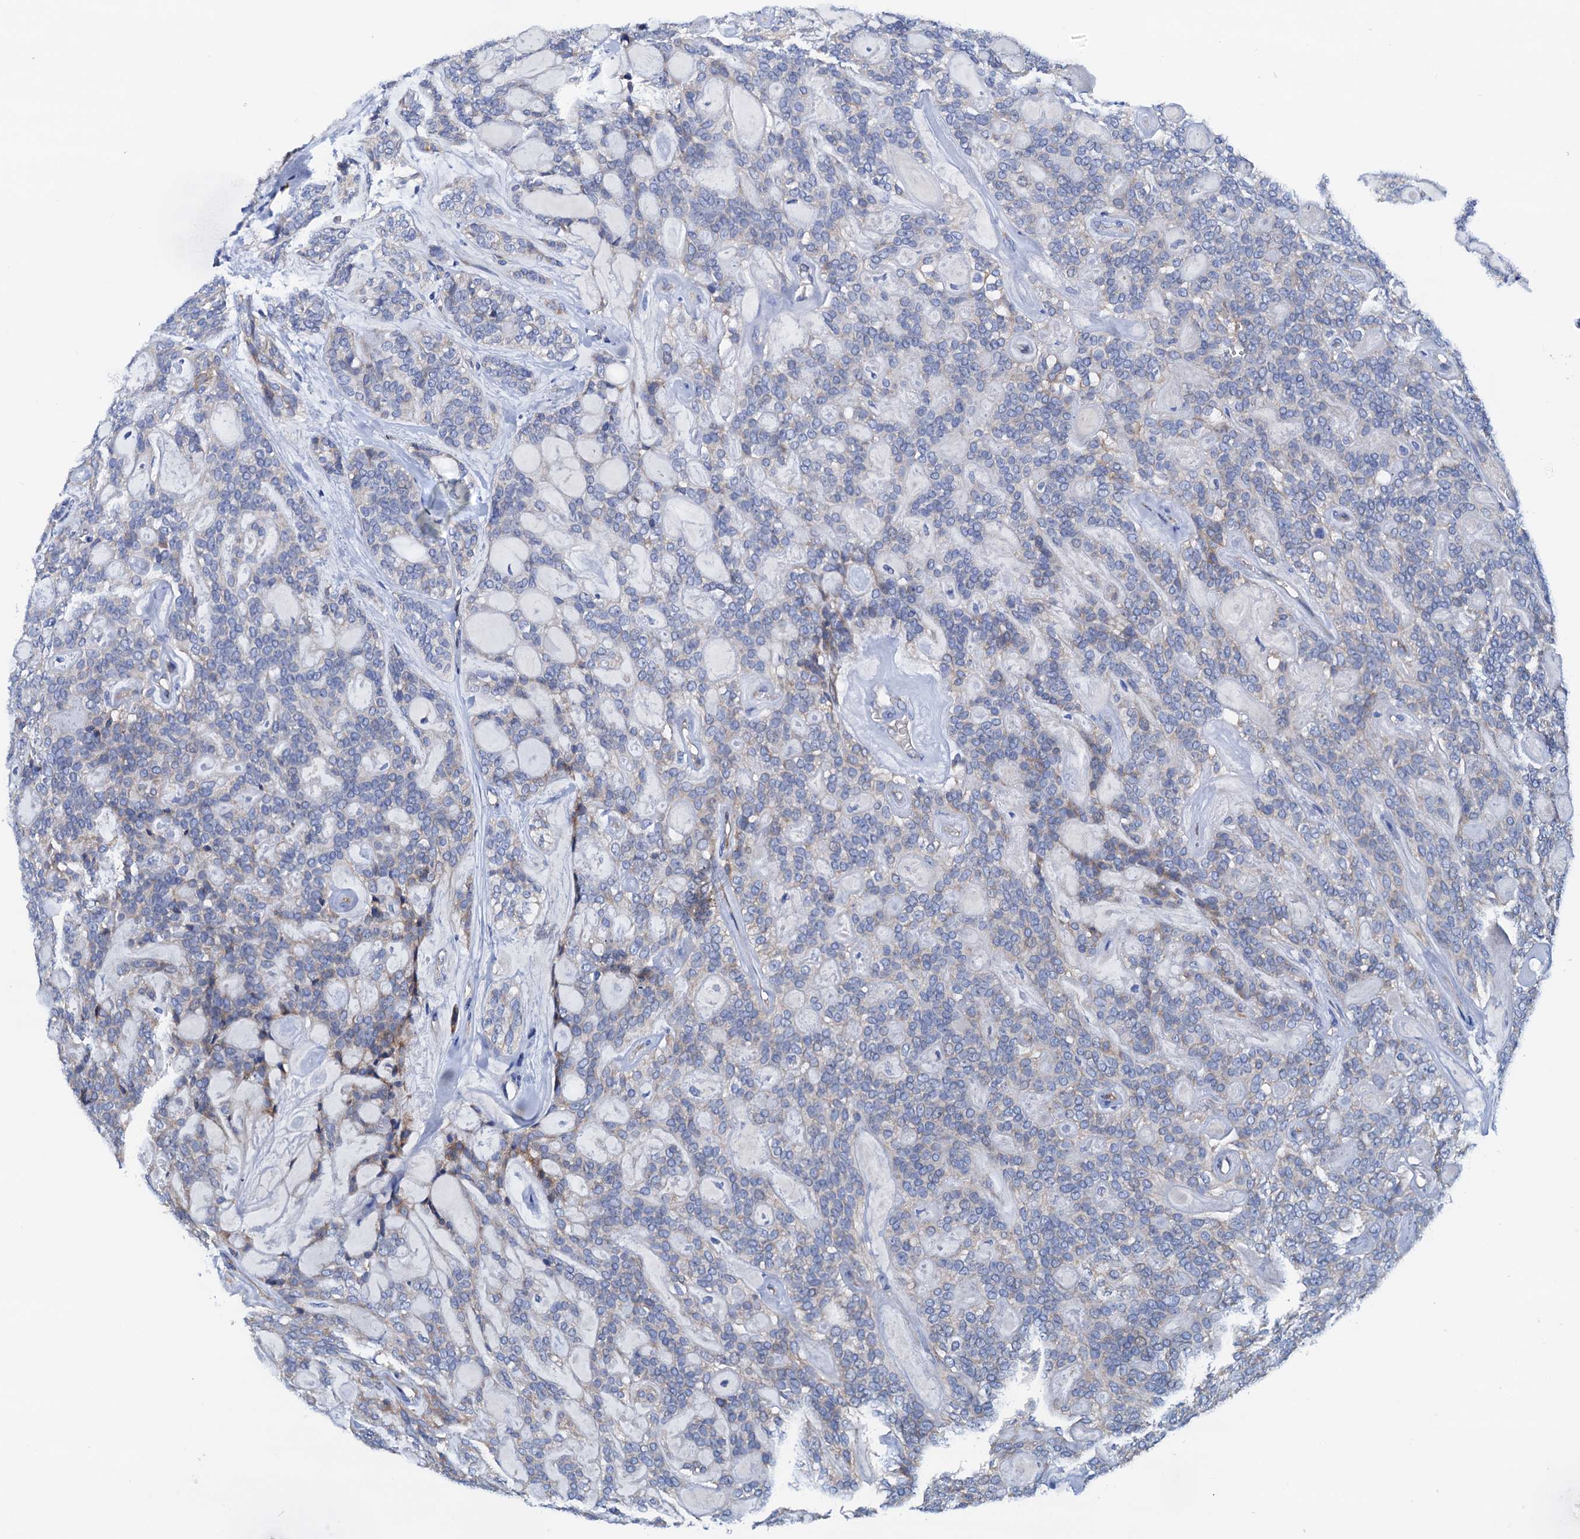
{"staining": {"intensity": "negative", "quantity": "none", "location": "none"}, "tissue": "head and neck cancer", "cell_type": "Tumor cells", "image_type": "cancer", "snomed": [{"axis": "morphology", "description": "Adenocarcinoma, NOS"}, {"axis": "topography", "description": "Head-Neck"}], "caption": "An IHC micrograph of head and neck adenocarcinoma is shown. There is no staining in tumor cells of head and neck adenocarcinoma.", "gene": "RASSF9", "patient": {"sex": "male", "age": 66}}